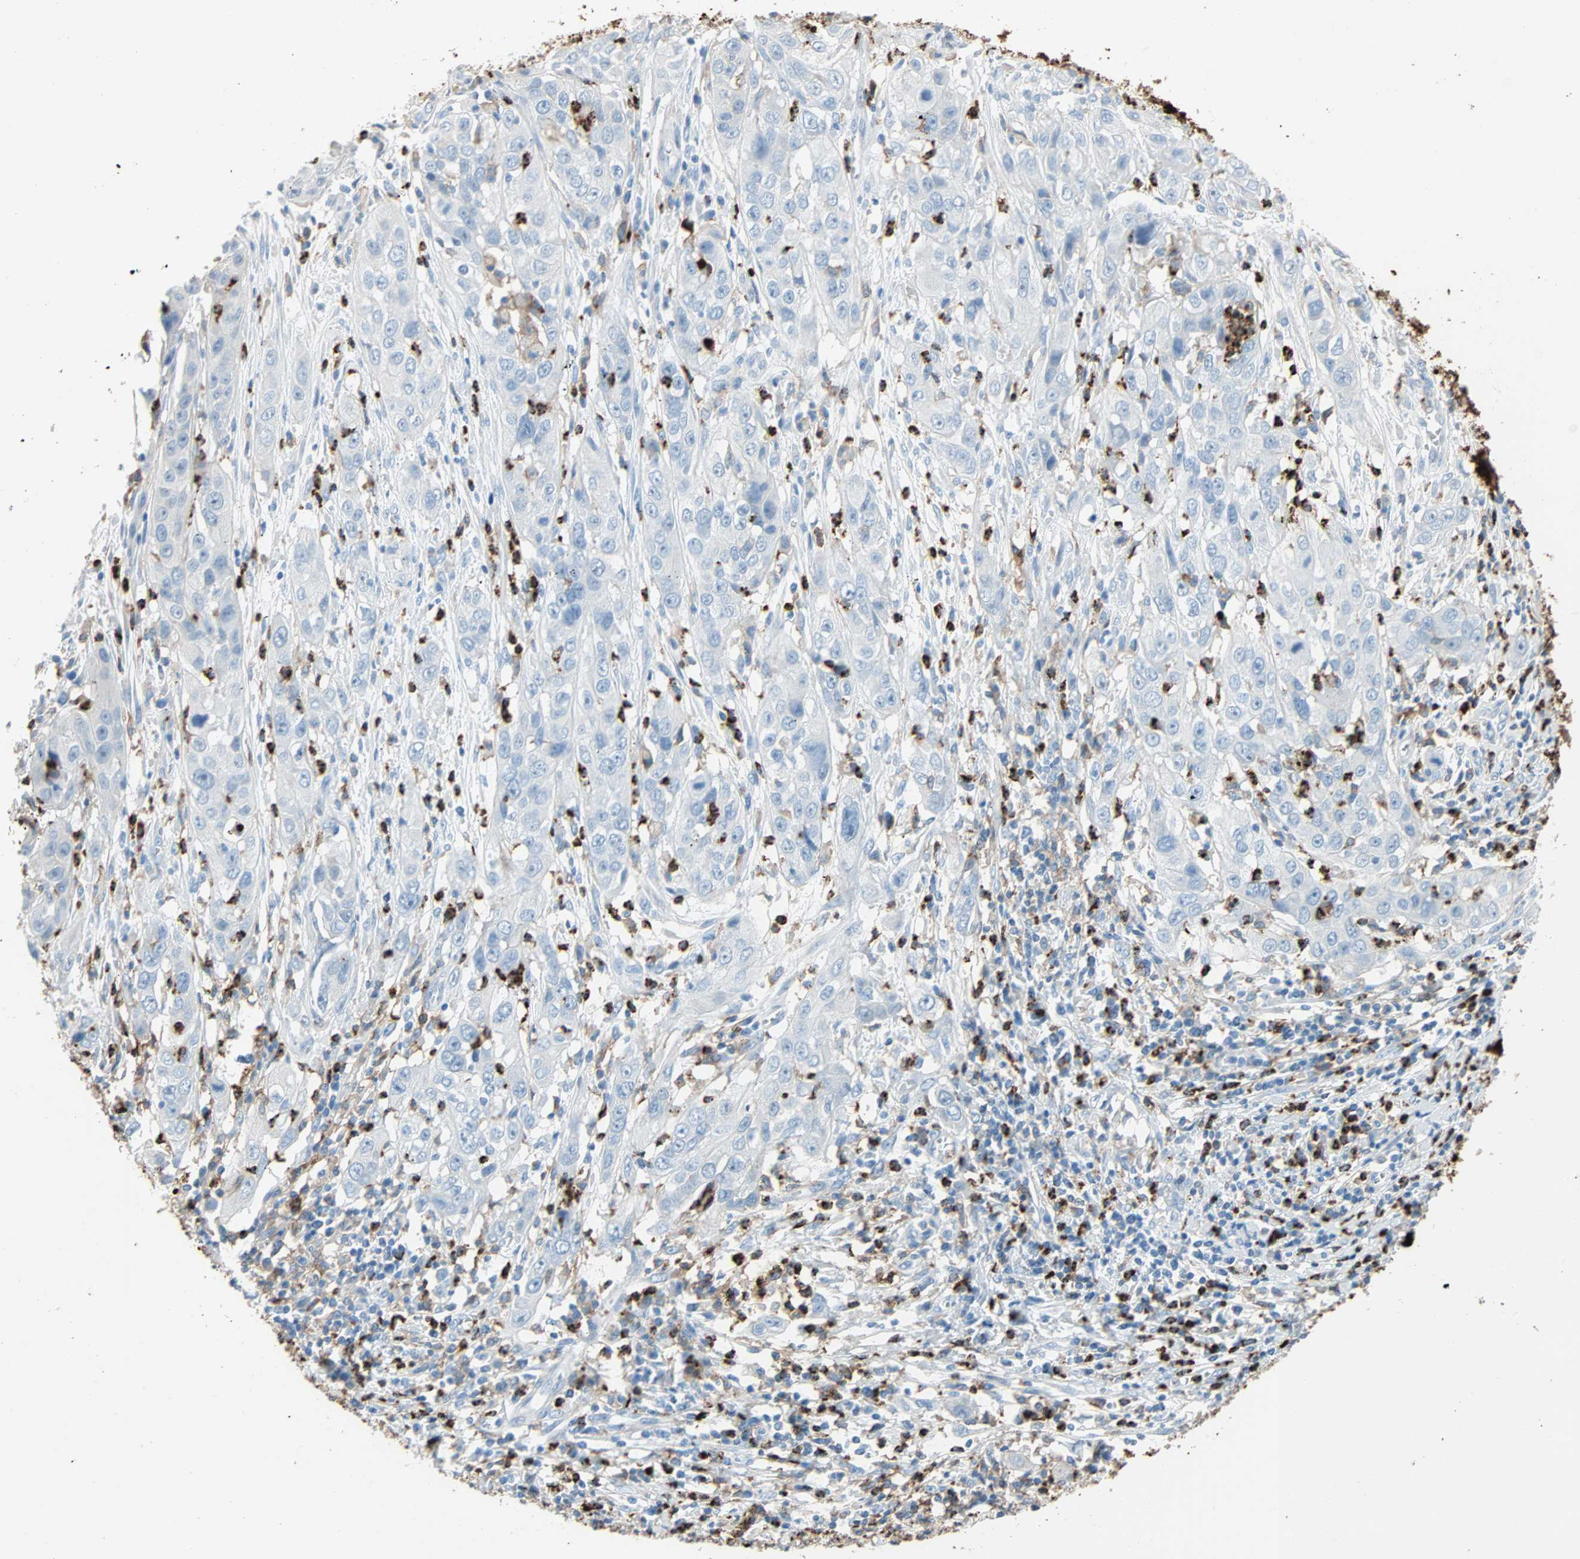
{"staining": {"intensity": "negative", "quantity": "none", "location": "none"}, "tissue": "cervical cancer", "cell_type": "Tumor cells", "image_type": "cancer", "snomed": [{"axis": "morphology", "description": "Squamous cell carcinoma, NOS"}, {"axis": "topography", "description": "Cervix"}], "caption": "Tumor cells are negative for protein expression in human cervical cancer.", "gene": "CLEC4A", "patient": {"sex": "female", "age": 32}}